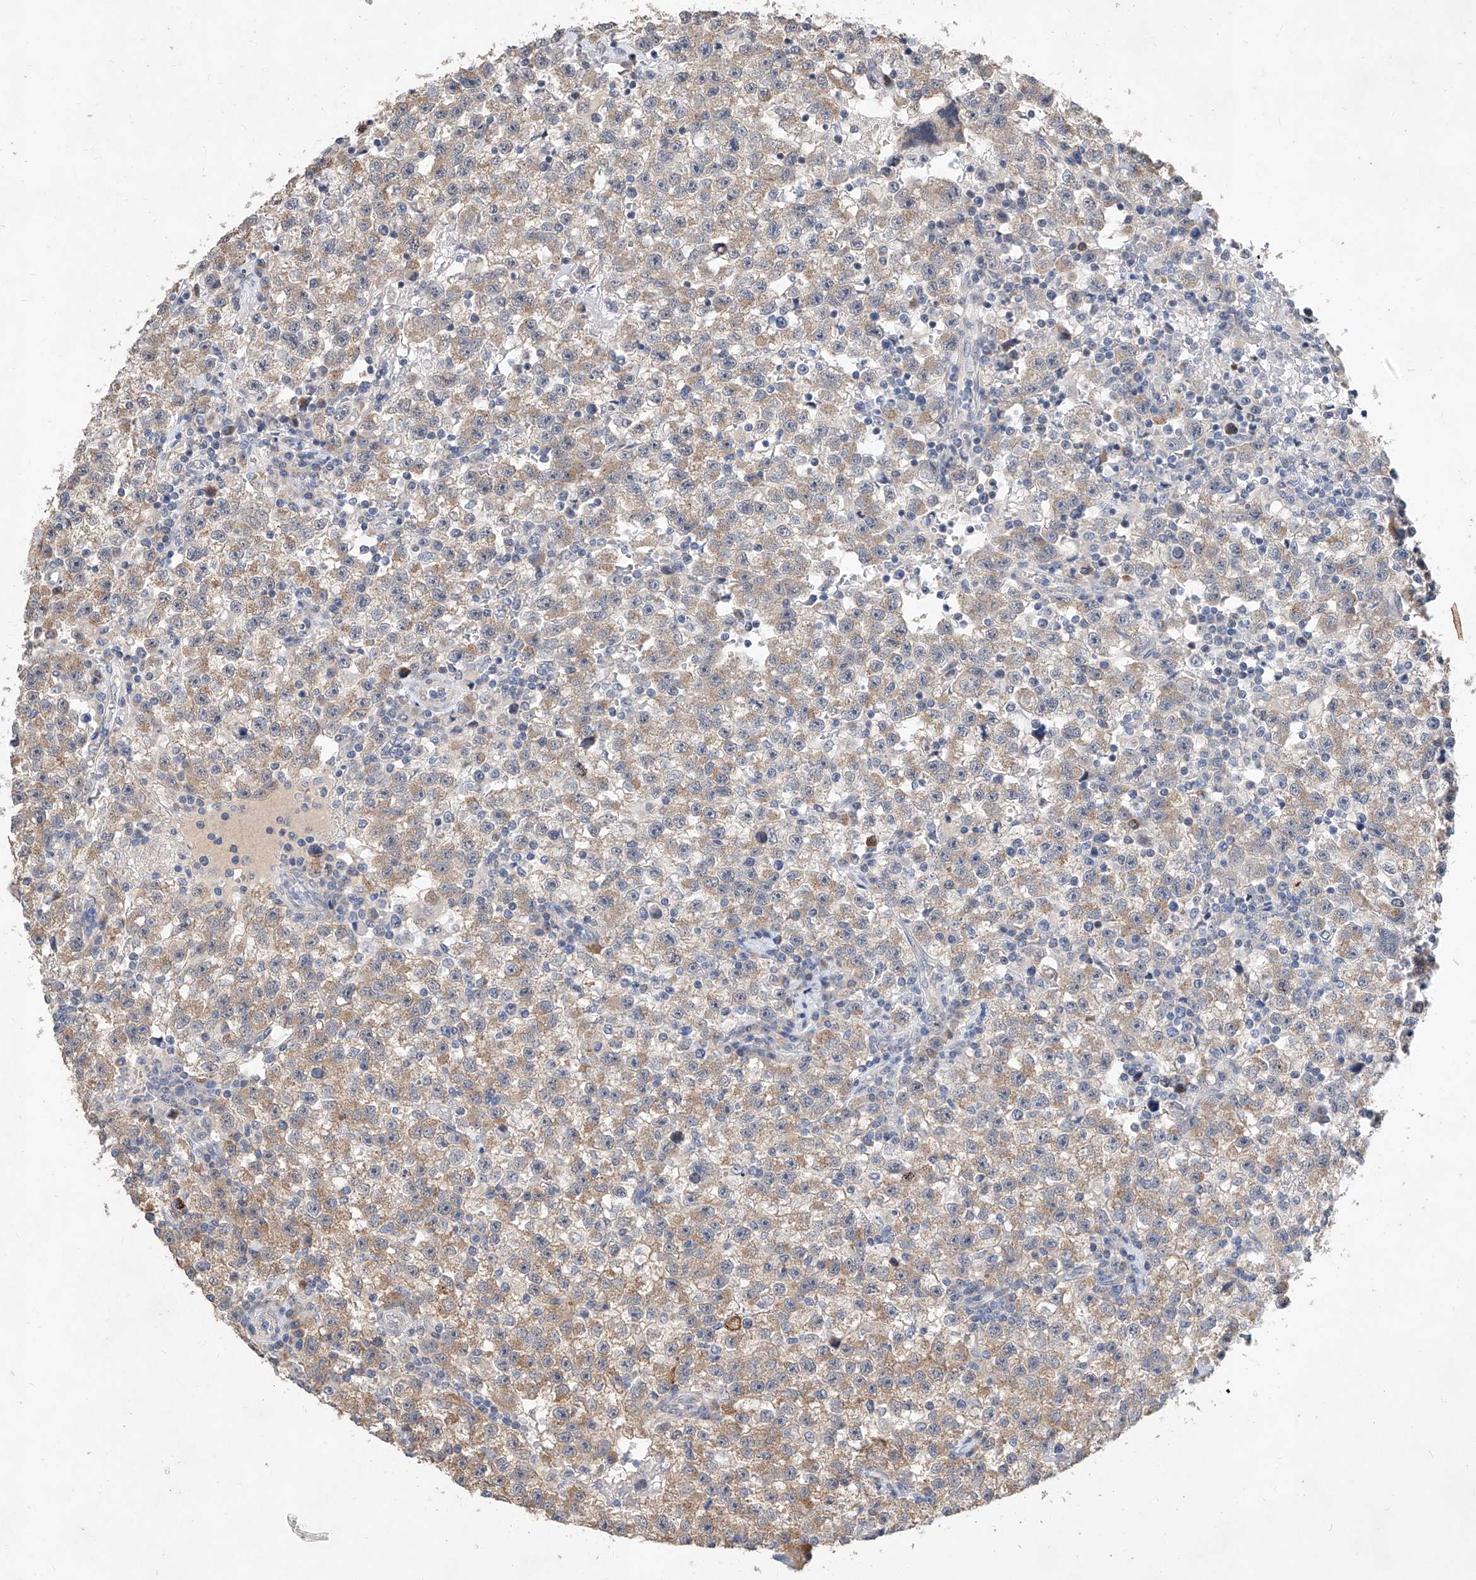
{"staining": {"intensity": "weak", "quantity": ">75%", "location": "cytoplasmic/membranous"}, "tissue": "testis cancer", "cell_type": "Tumor cells", "image_type": "cancer", "snomed": [{"axis": "morphology", "description": "Seminoma, NOS"}, {"axis": "topography", "description": "Testis"}], "caption": "Immunohistochemical staining of testis cancer (seminoma) displays low levels of weak cytoplasmic/membranous protein positivity in about >75% of tumor cells.", "gene": "MFSD4B", "patient": {"sex": "male", "age": 22}}